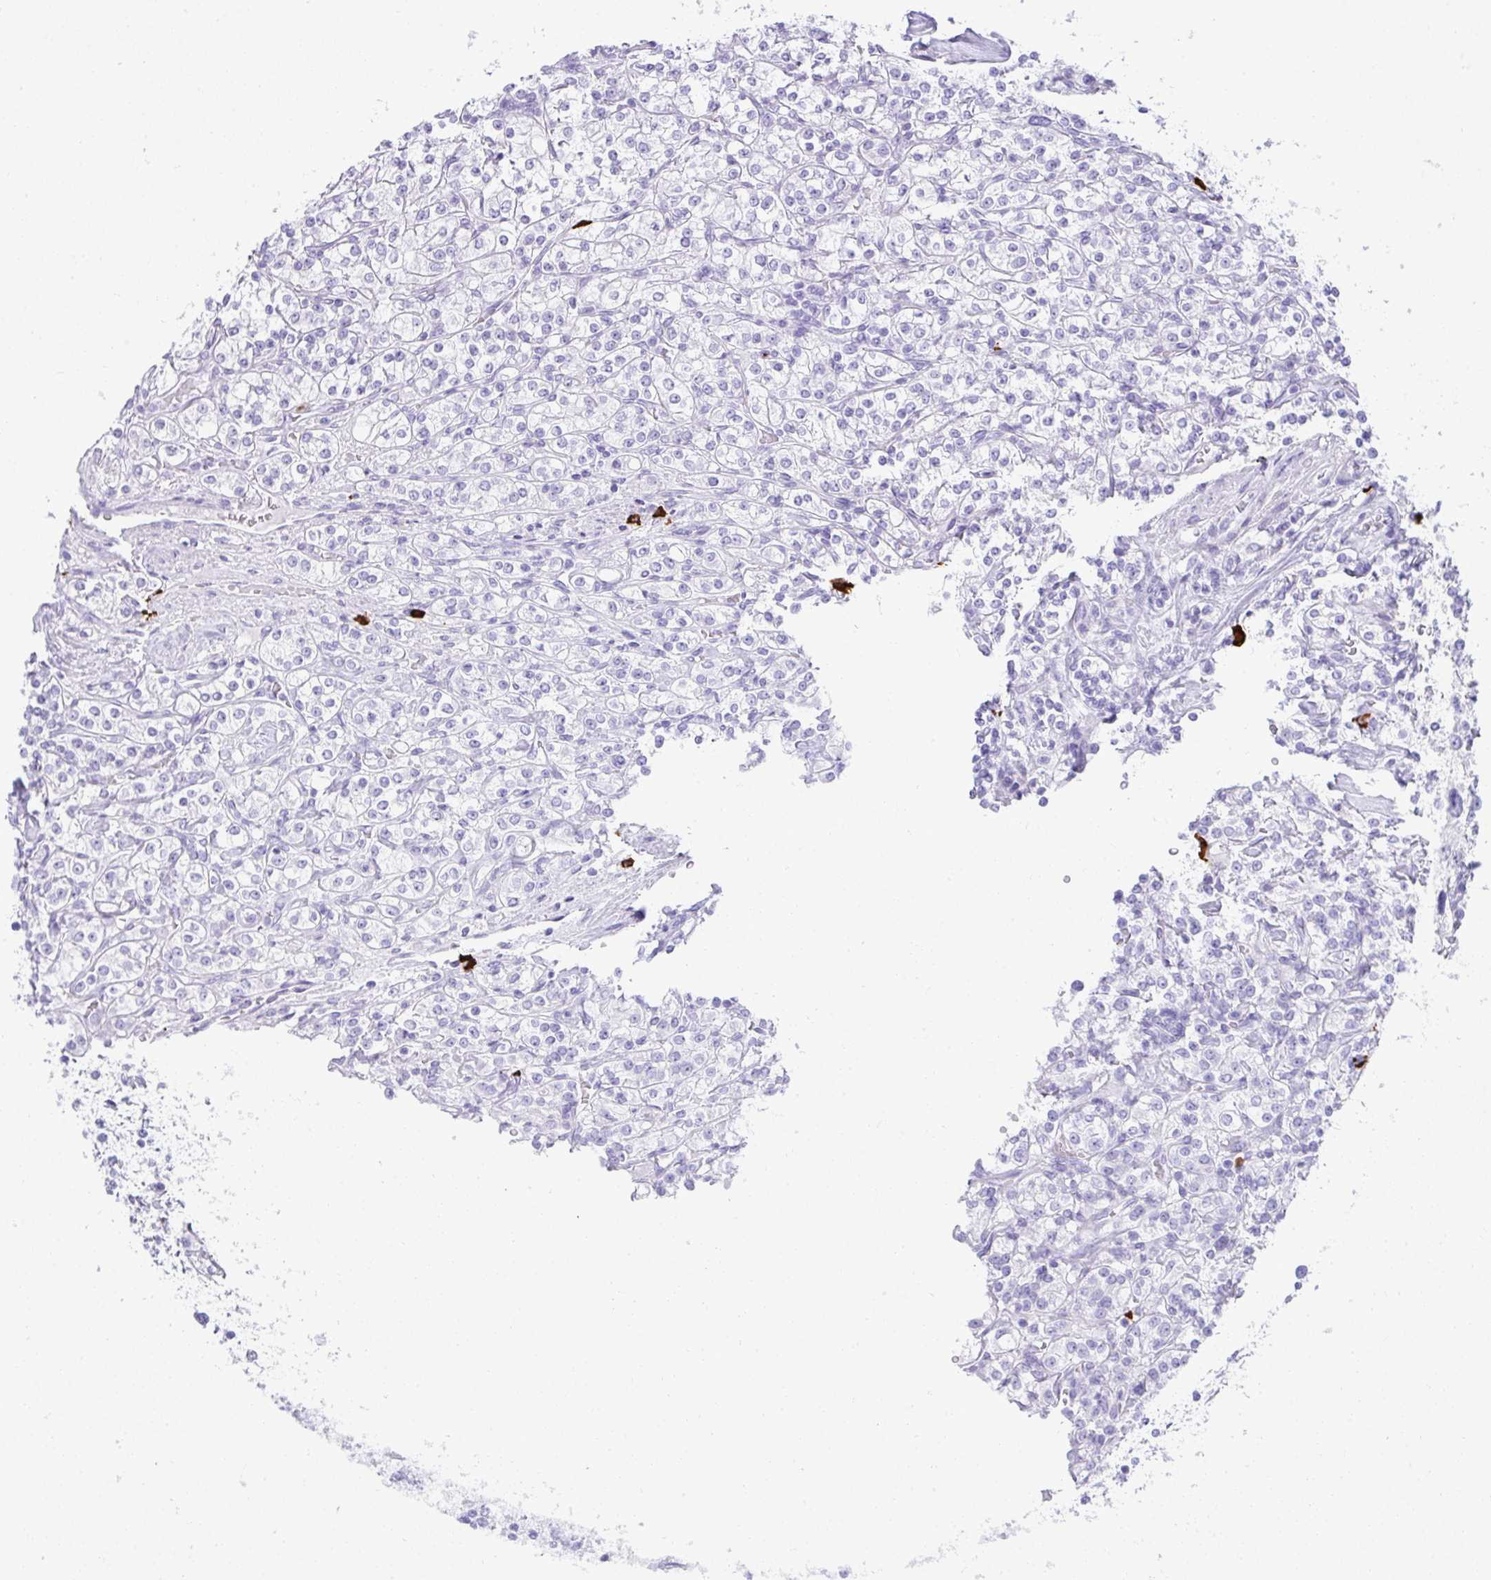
{"staining": {"intensity": "negative", "quantity": "none", "location": "none"}, "tissue": "renal cancer", "cell_type": "Tumor cells", "image_type": "cancer", "snomed": [{"axis": "morphology", "description": "Adenocarcinoma, NOS"}, {"axis": "topography", "description": "Kidney"}], "caption": "High power microscopy micrograph of an immunohistochemistry (IHC) image of renal adenocarcinoma, revealing no significant positivity in tumor cells.", "gene": "CDADC1", "patient": {"sex": "male", "age": 77}}